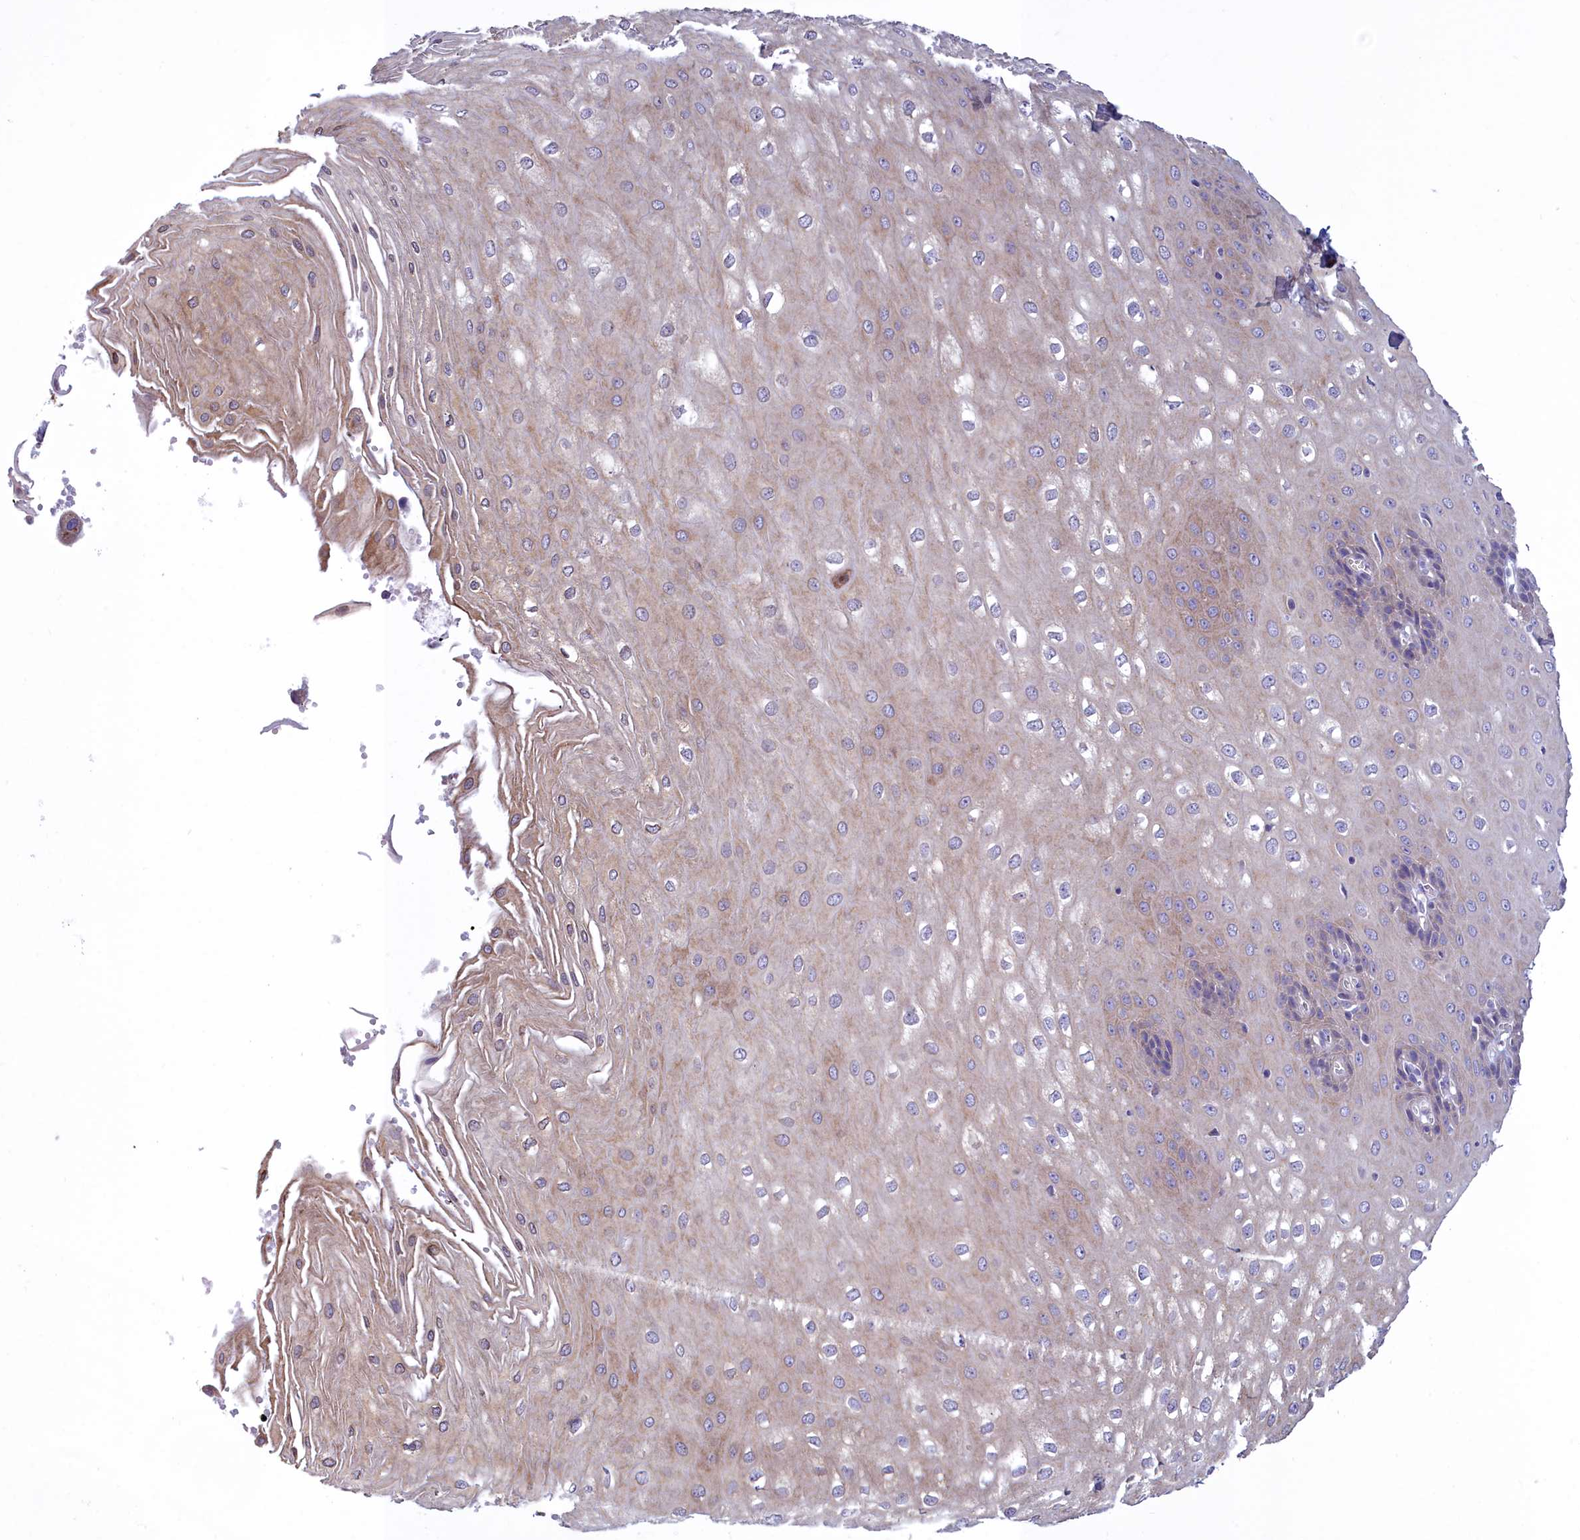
{"staining": {"intensity": "moderate", "quantity": "<25%", "location": "cytoplasmic/membranous"}, "tissue": "esophagus", "cell_type": "Squamous epithelial cells", "image_type": "normal", "snomed": [{"axis": "morphology", "description": "Normal tissue, NOS"}, {"axis": "topography", "description": "Esophagus"}], "caption": "Squamous epithelial cells demonstrate low levels of moderate cytoplasmic/membranous positivity in about <25% of cells in normal esophagus.", "gene": "HM13", "patient": {"sex": "male", "age": 60}}